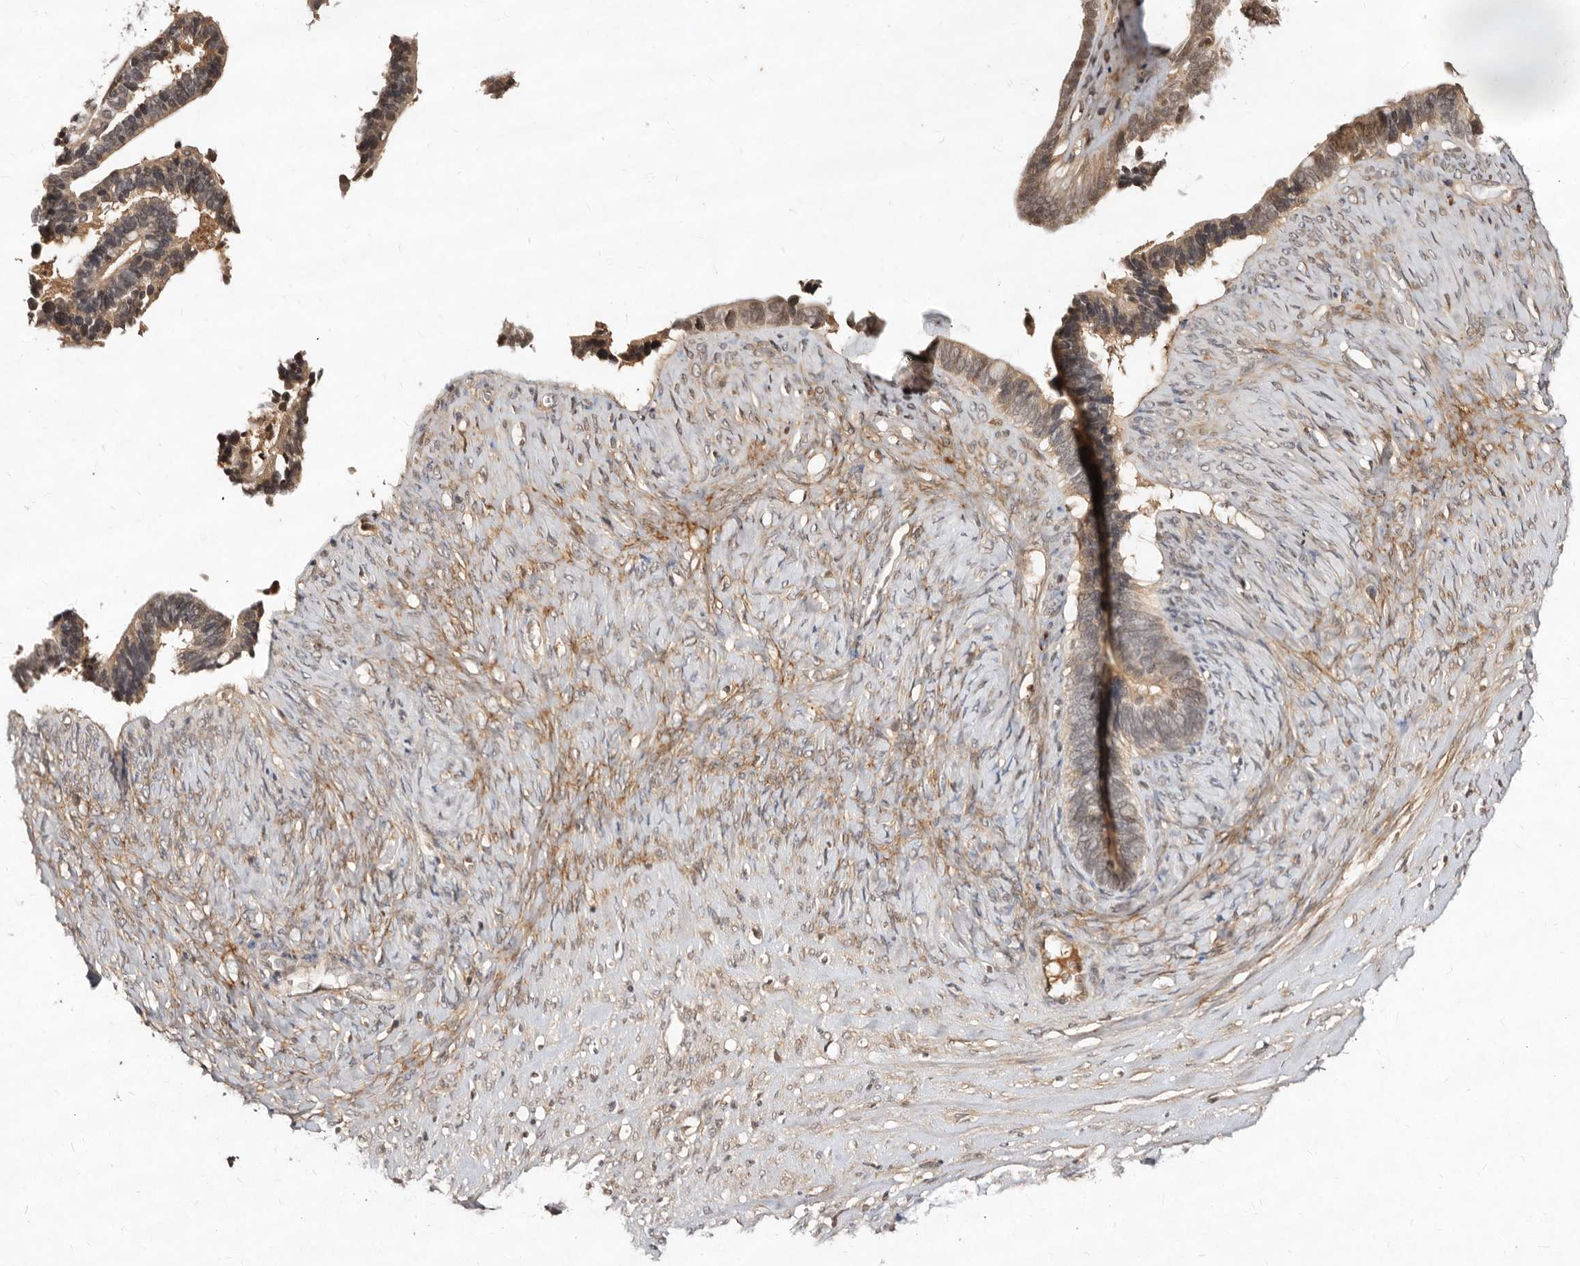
{"staining": {"intensity": "weak", "quantity": "25%-75%", "location": "cytoplasmic/membranous"}, "tissue": "ovarian cancer", "cell_type": "Tumor cells", "image_type": "cancer", "snomed": [{"axis": "morphology", "description": "Cystadenocarcinoma, serous, NOS"}, {"axis": "topography", "description": "Ovary"}], "caption": "Immunohistochemistry (IHC) photomicrograph of ovarian cancer (serous cystadenocarcinoma) stained for a protein (brown), which exhibits low levels of weak cytoplasmic/membranous expression in about 25%-75% of tumor cells.", "gene": "LCORL", "patient": {"sex": "female", "age": 56}}